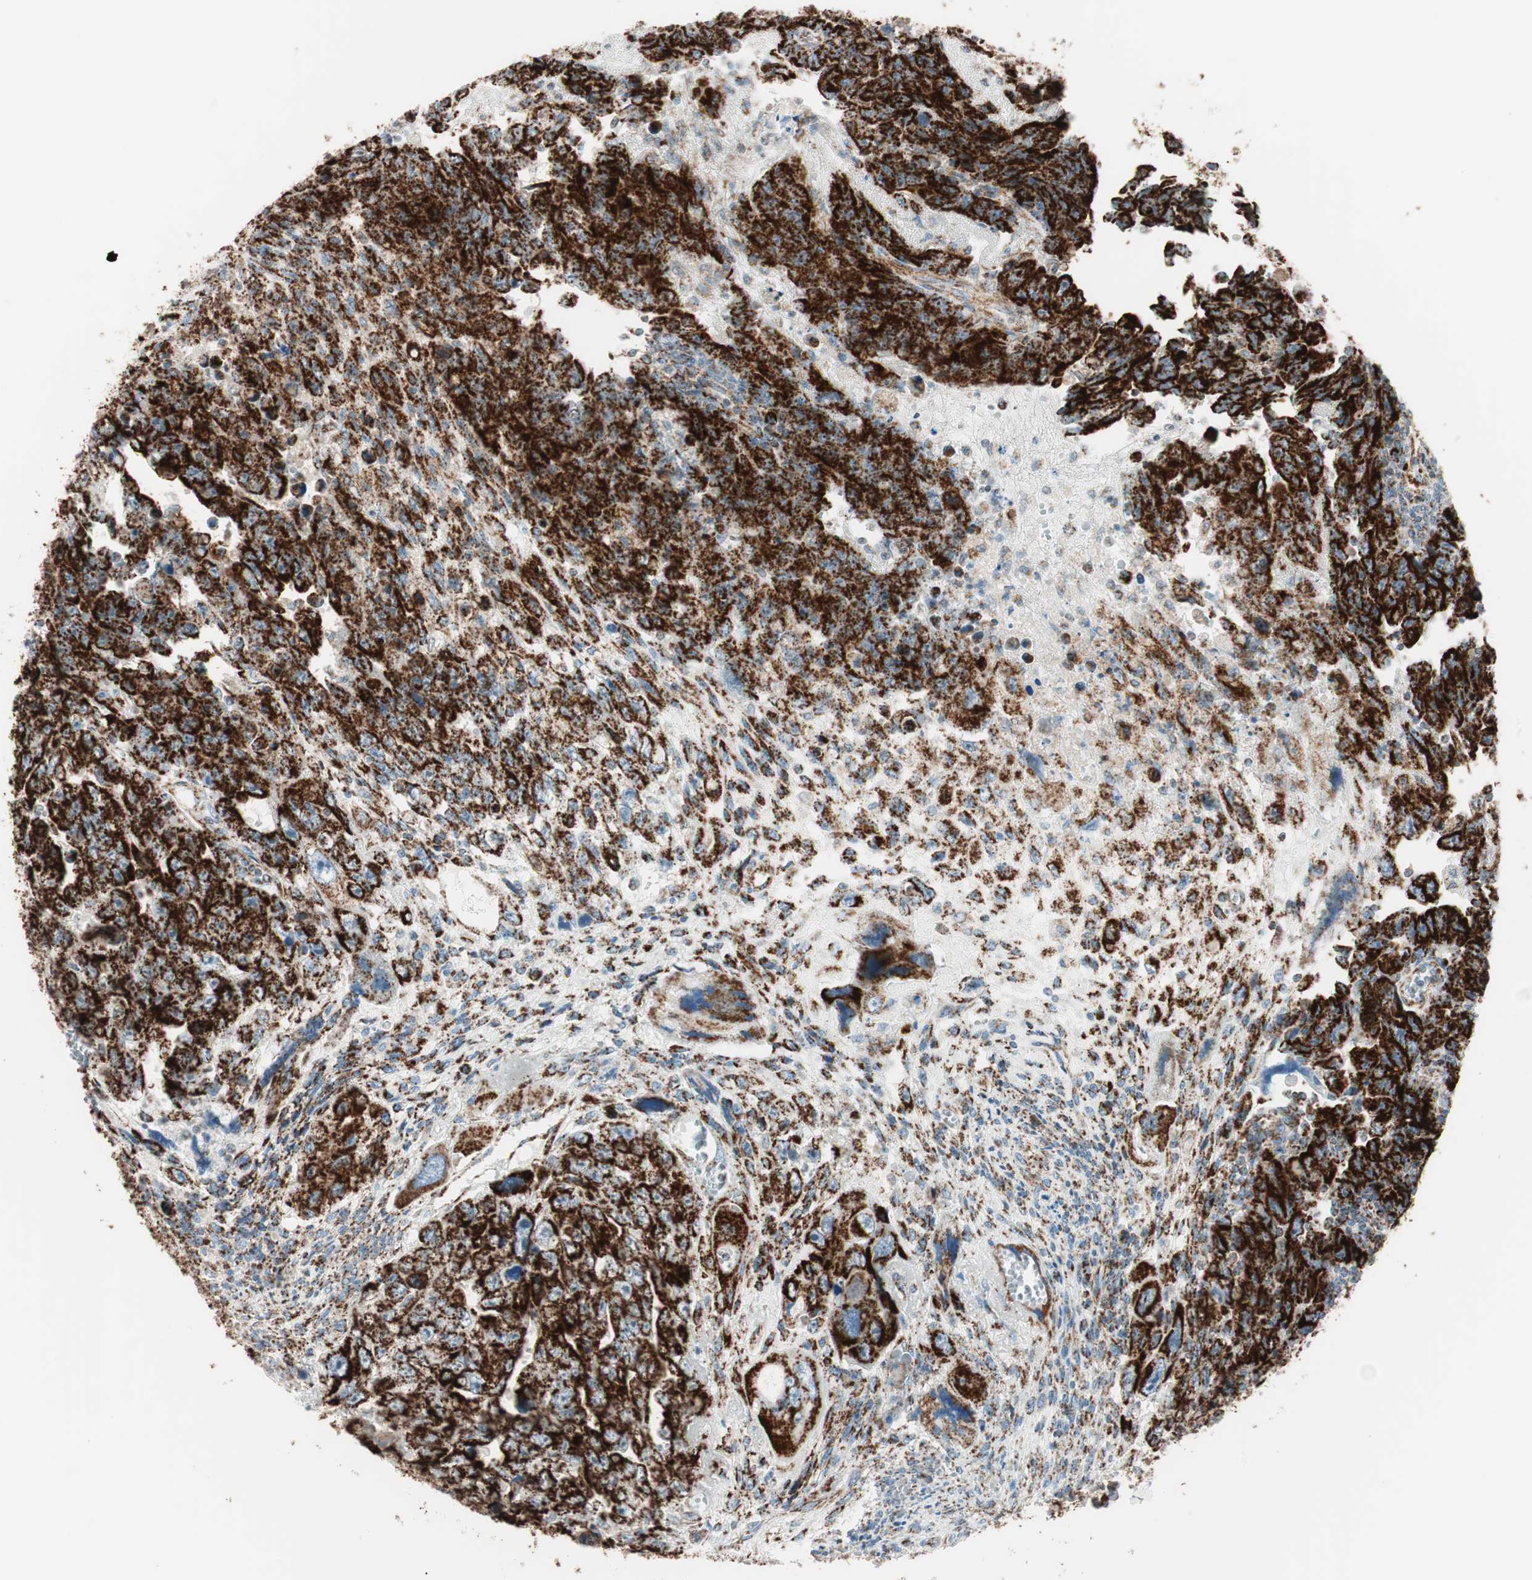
{"staining": {"intensity": "strong", "quantity": ">75%", "location": "cytoplasmic/membranous"}, "tissue": "testis cancer", "cell_type": "Tumor cells", "image_type": "cancer", "snomed": [{"axis": "morphology", "description": "Carcinoma, Embryonal, NOS"}, {"axis": "topography", "description": "Testis"}], "caption": "Embryonal carcinoma (testis) stained with a protein marker demonstrates strong staining in tumor cells.", "gene": "TOMM20", "patient": {"sex": "male", "age": 28}}